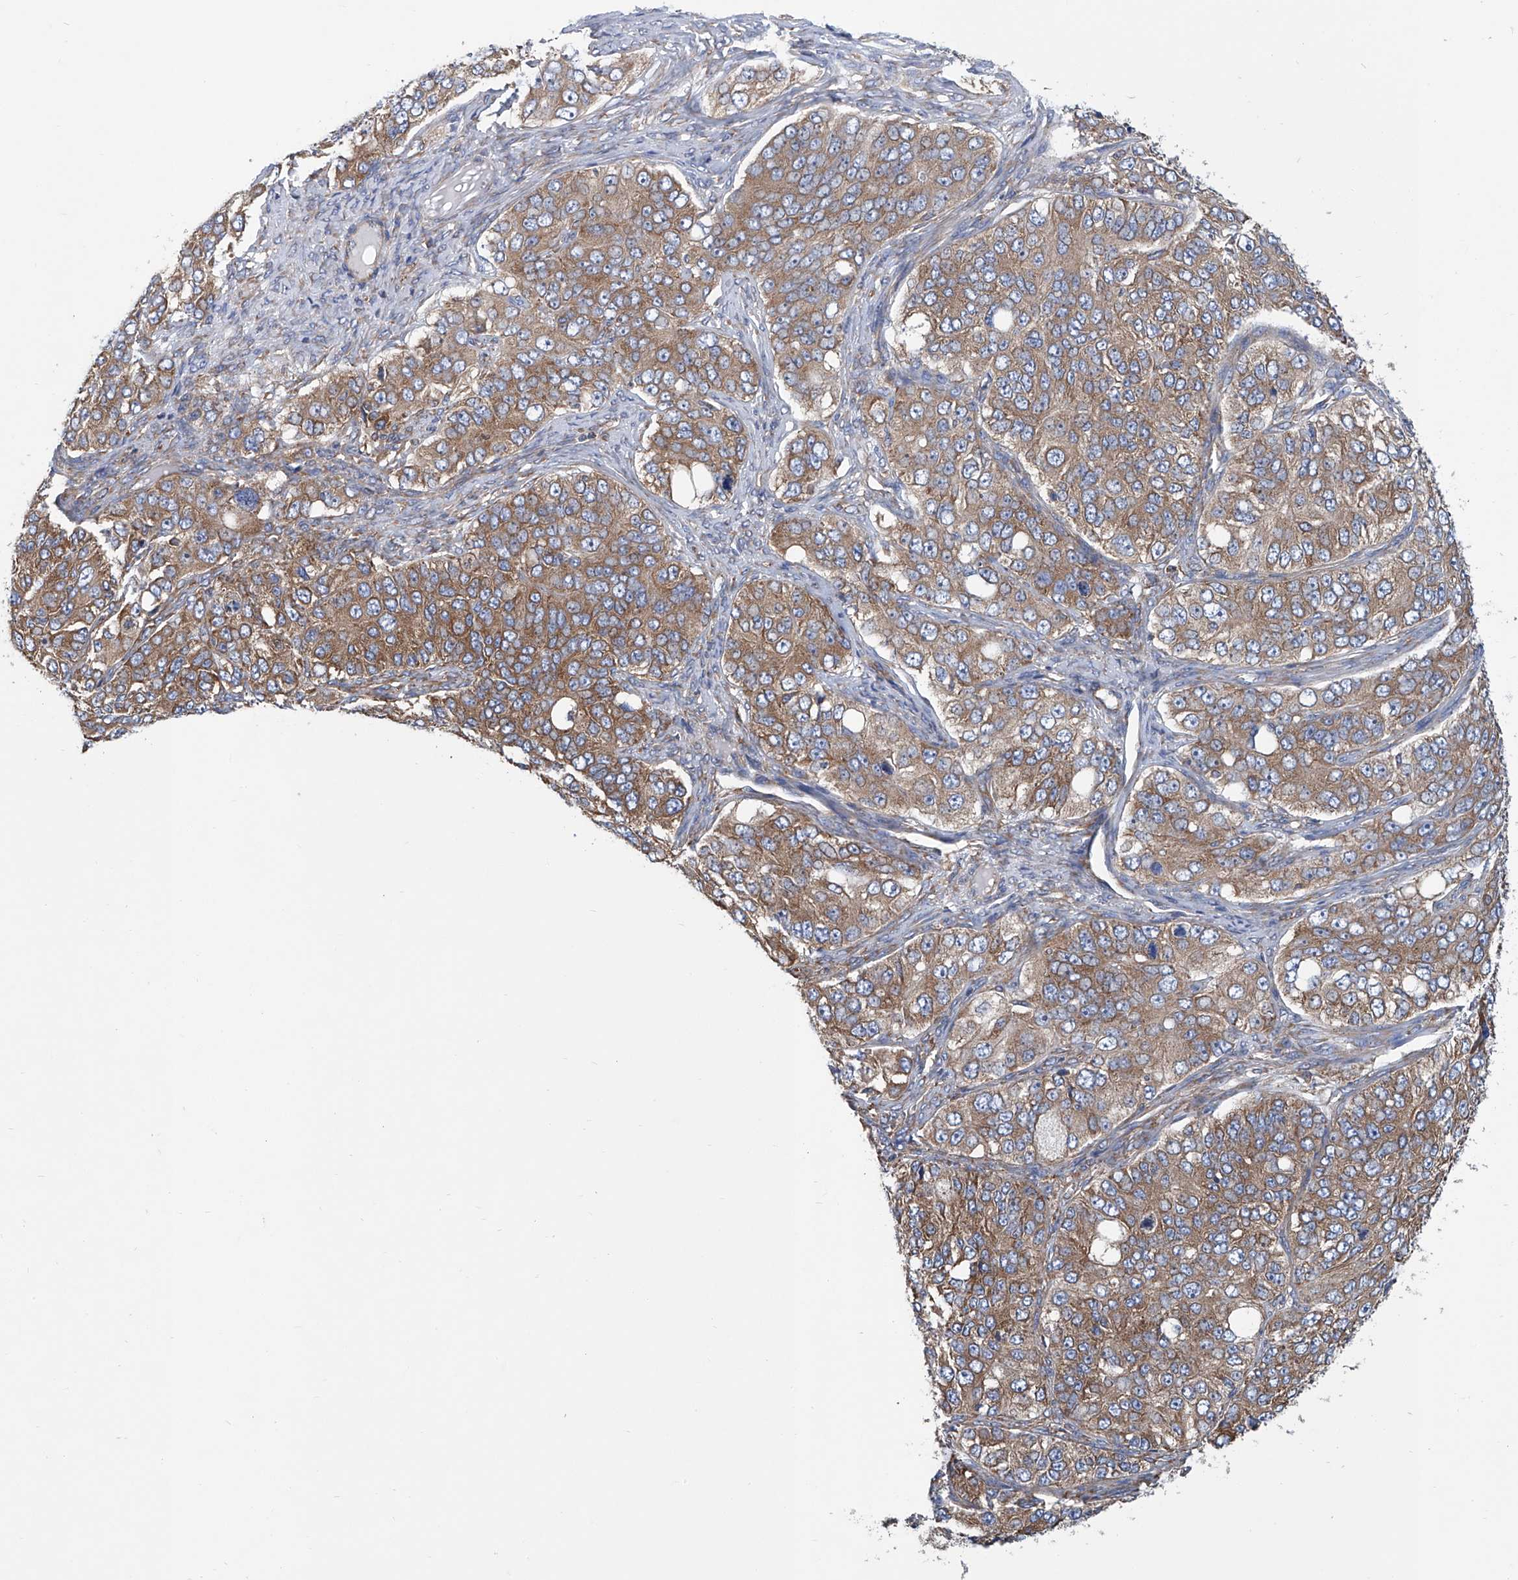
{"staining": {"intensity": "moderate", "quantity": ">75%", "location": "cytoplasmic/membranous"}, "tissue": "ovarian cancer", "cell_type": "Tumor cells", "image_type": "cancer", "snomed": [{"axis": "morphology", "description": "Carcinoma, endometroid"}, {"axis": "topography", "description": "Ovary"}], "caption": "Human endometroid carcinoma (ovarian) stained with a brown dye displays moderate cytoplasmic/membranous positive positivity in about >75% of tumor cells.", "gene": "SENP2", "patient": {"sex": "female", "age": 51}}